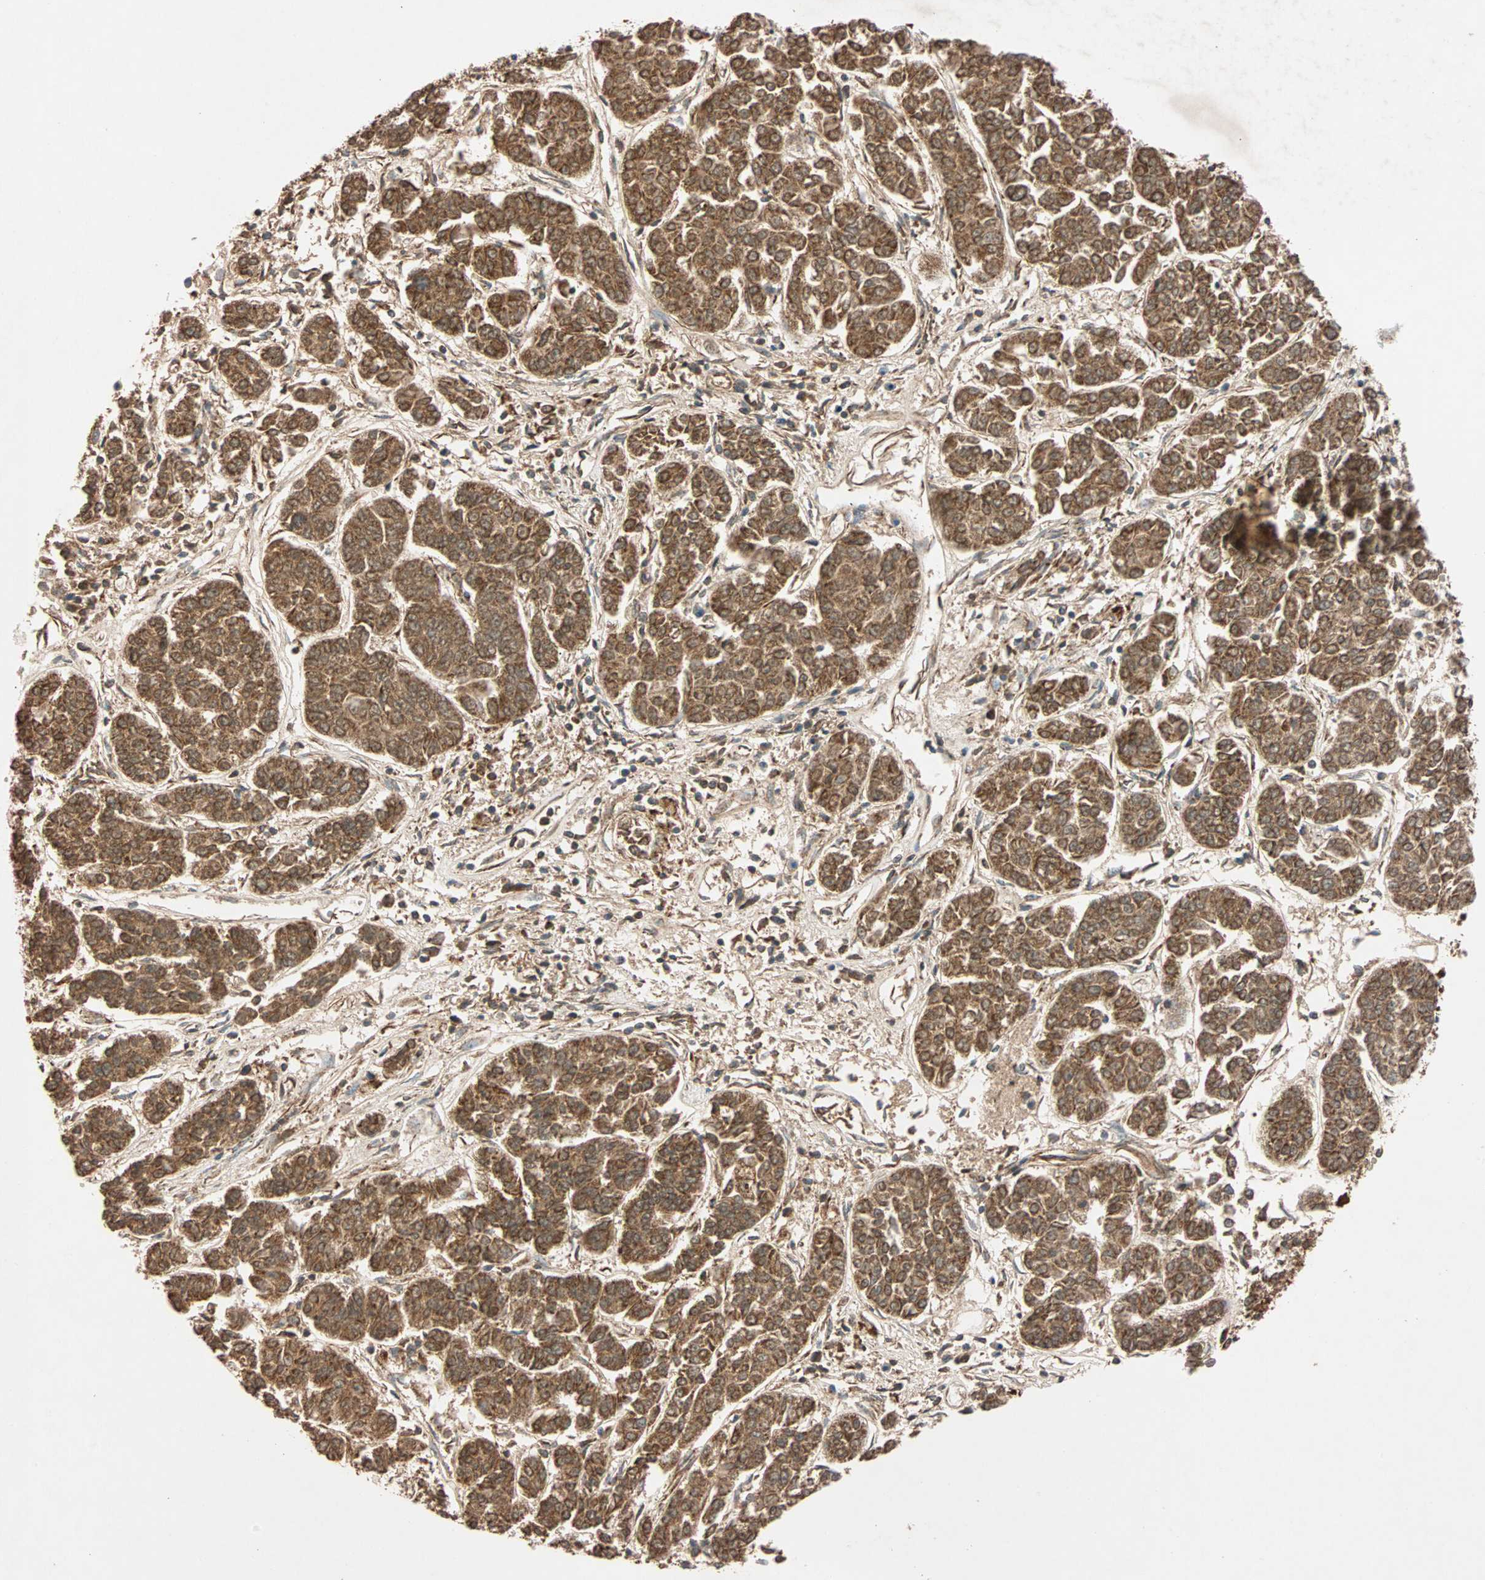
{"staining": {"intensity": "strong", "quantity": ">75%", "location": "cytoplasmic/membranous"}, "tissue": "lung cancer", "cell_type": "Tumor cells", "image_type": "cancer", "snomed": [{"axis": "morphology", "description": "Adenocarcinoma, NOS"}, {"axis": "topography", "description": "Lung"}], "caption": "Immunohistochemical staining of human lung cancer (adenocarcinoma) exhibits high levels of strong cytoplasmic/membranous protein expression in approximately >75% of tumor cells.", "gene": "MAPK1", "patient": {"sex": "male", "age": 84}}